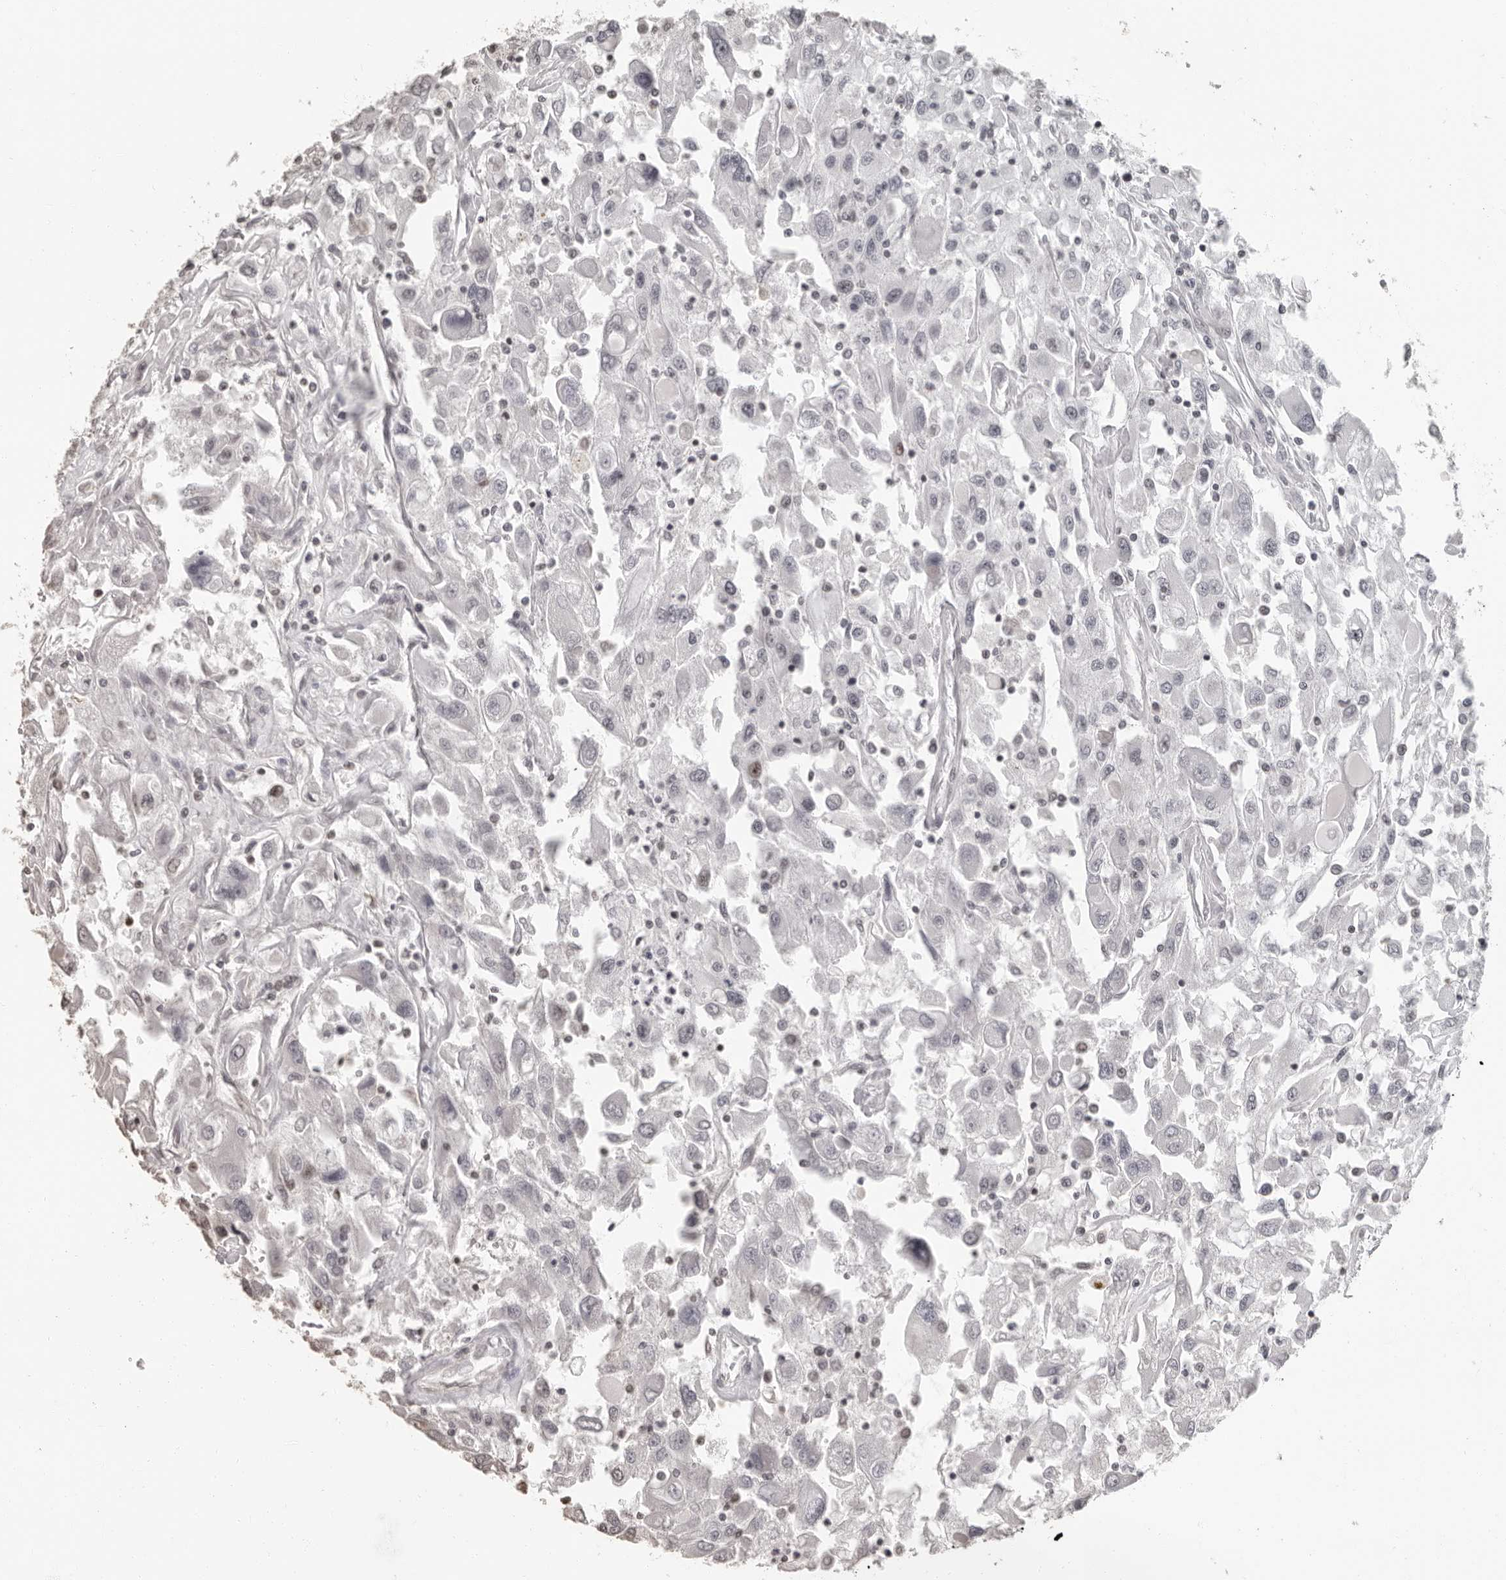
{"staining": {"intensity": "negative", "quantity": "none", "location": "none"}, "tissue": "renal cancer", "cell_type": "Tumor cells", "image_type": "cancer", "snomed": [{"axis": "morphology", "description": "Adenocarcinoma, NOS"}, {"axis": "topography", "description": "Kidney"}], "caption": "The immunohistochemistry image has no significant staining in tumor cells of renal cancer tissue.", "gene": "ORC1", "patient": {"sex": "female", "age": 52}}